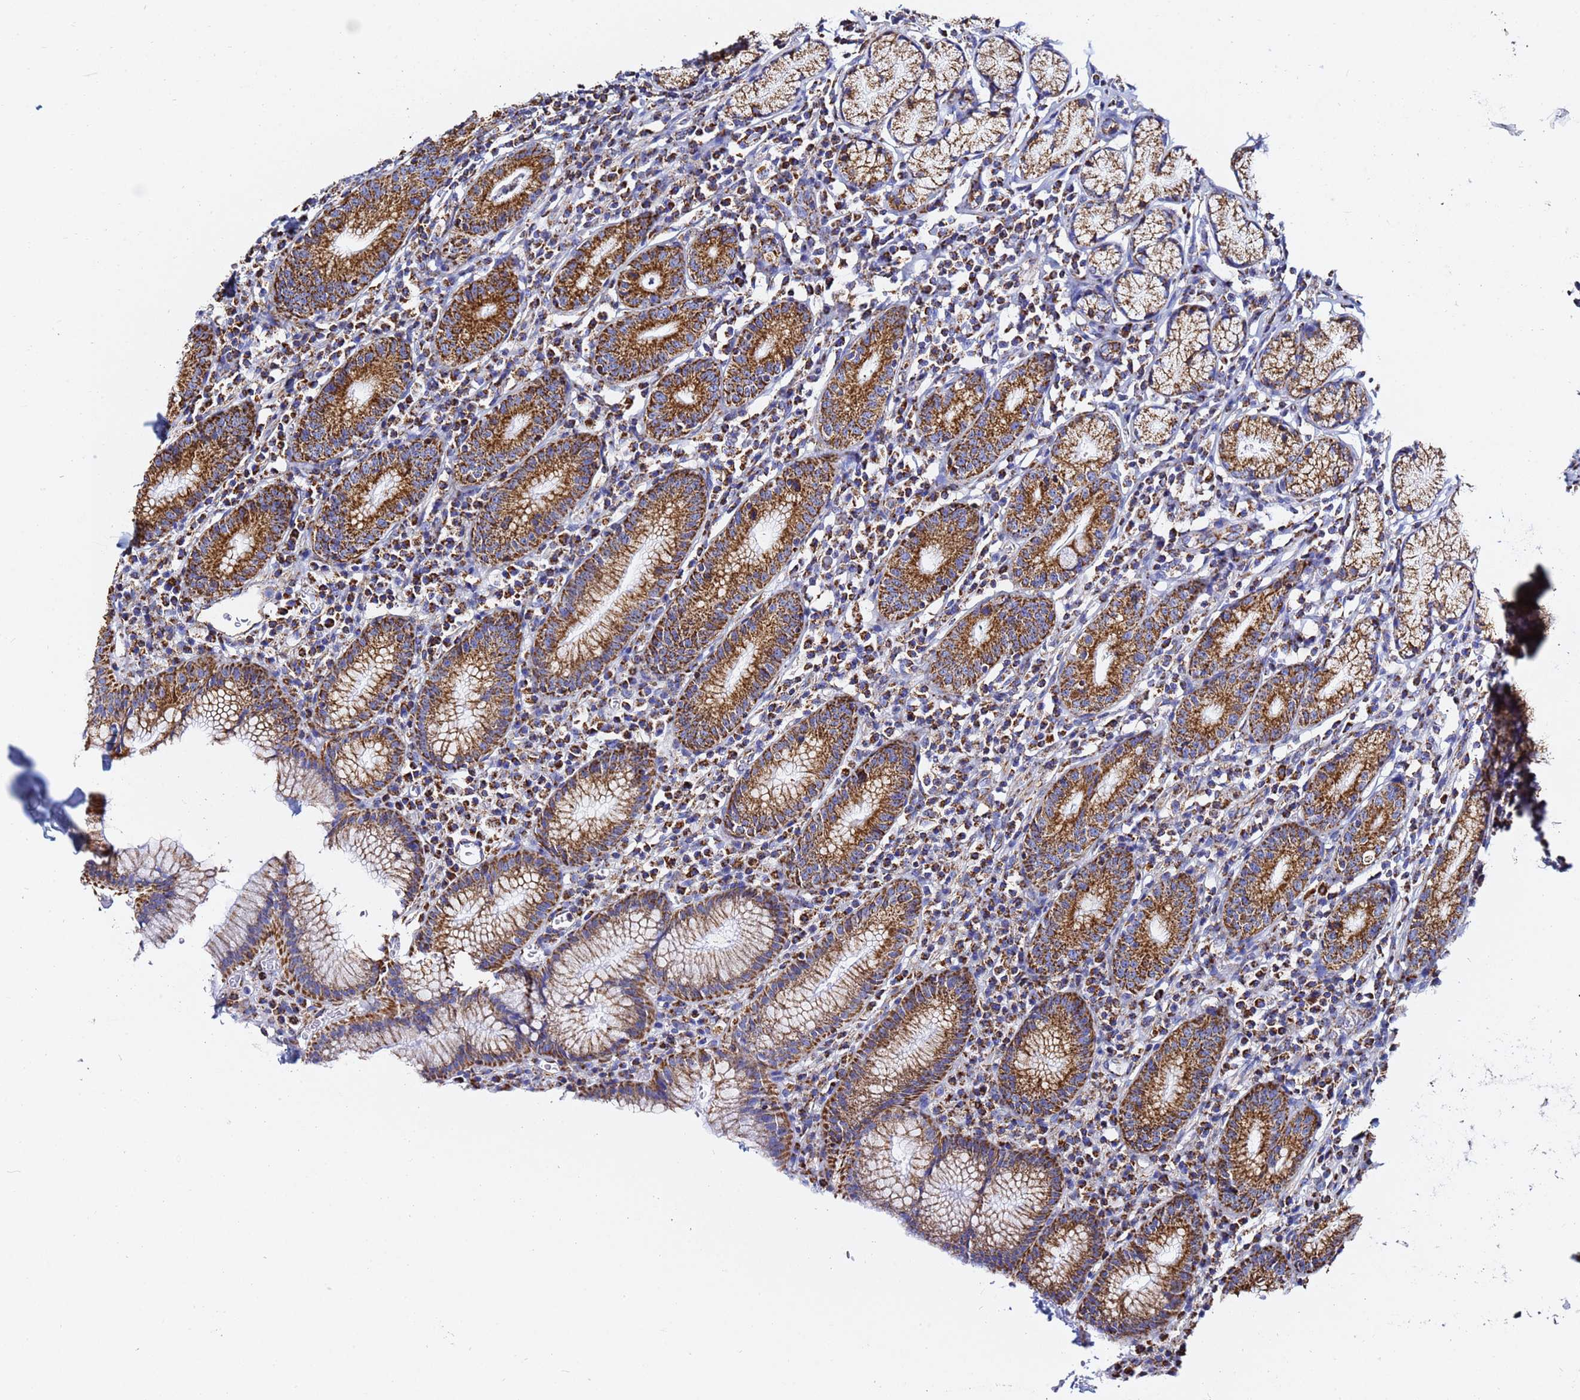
{"staining": {"intensity": "strong", "quantity": ">75%", "location": "cytoplasmic/membranous"}, "tissue": "stomach", "cell_type": "Glandular cells", "image_type": "normal", "snomed": [{"axis": "morphology", "description": "Normal tissue, NOS"}, {"axis": "topography", "description": "Stomach"}], "caption": "Immunohistochemical staining of unremarkable stomach displays high levels of strong cytoplasmic/membranous expression in about >75% of glandular cells.", "gene": "PHB2", "patient": {"sex": "male", "age": 55}}